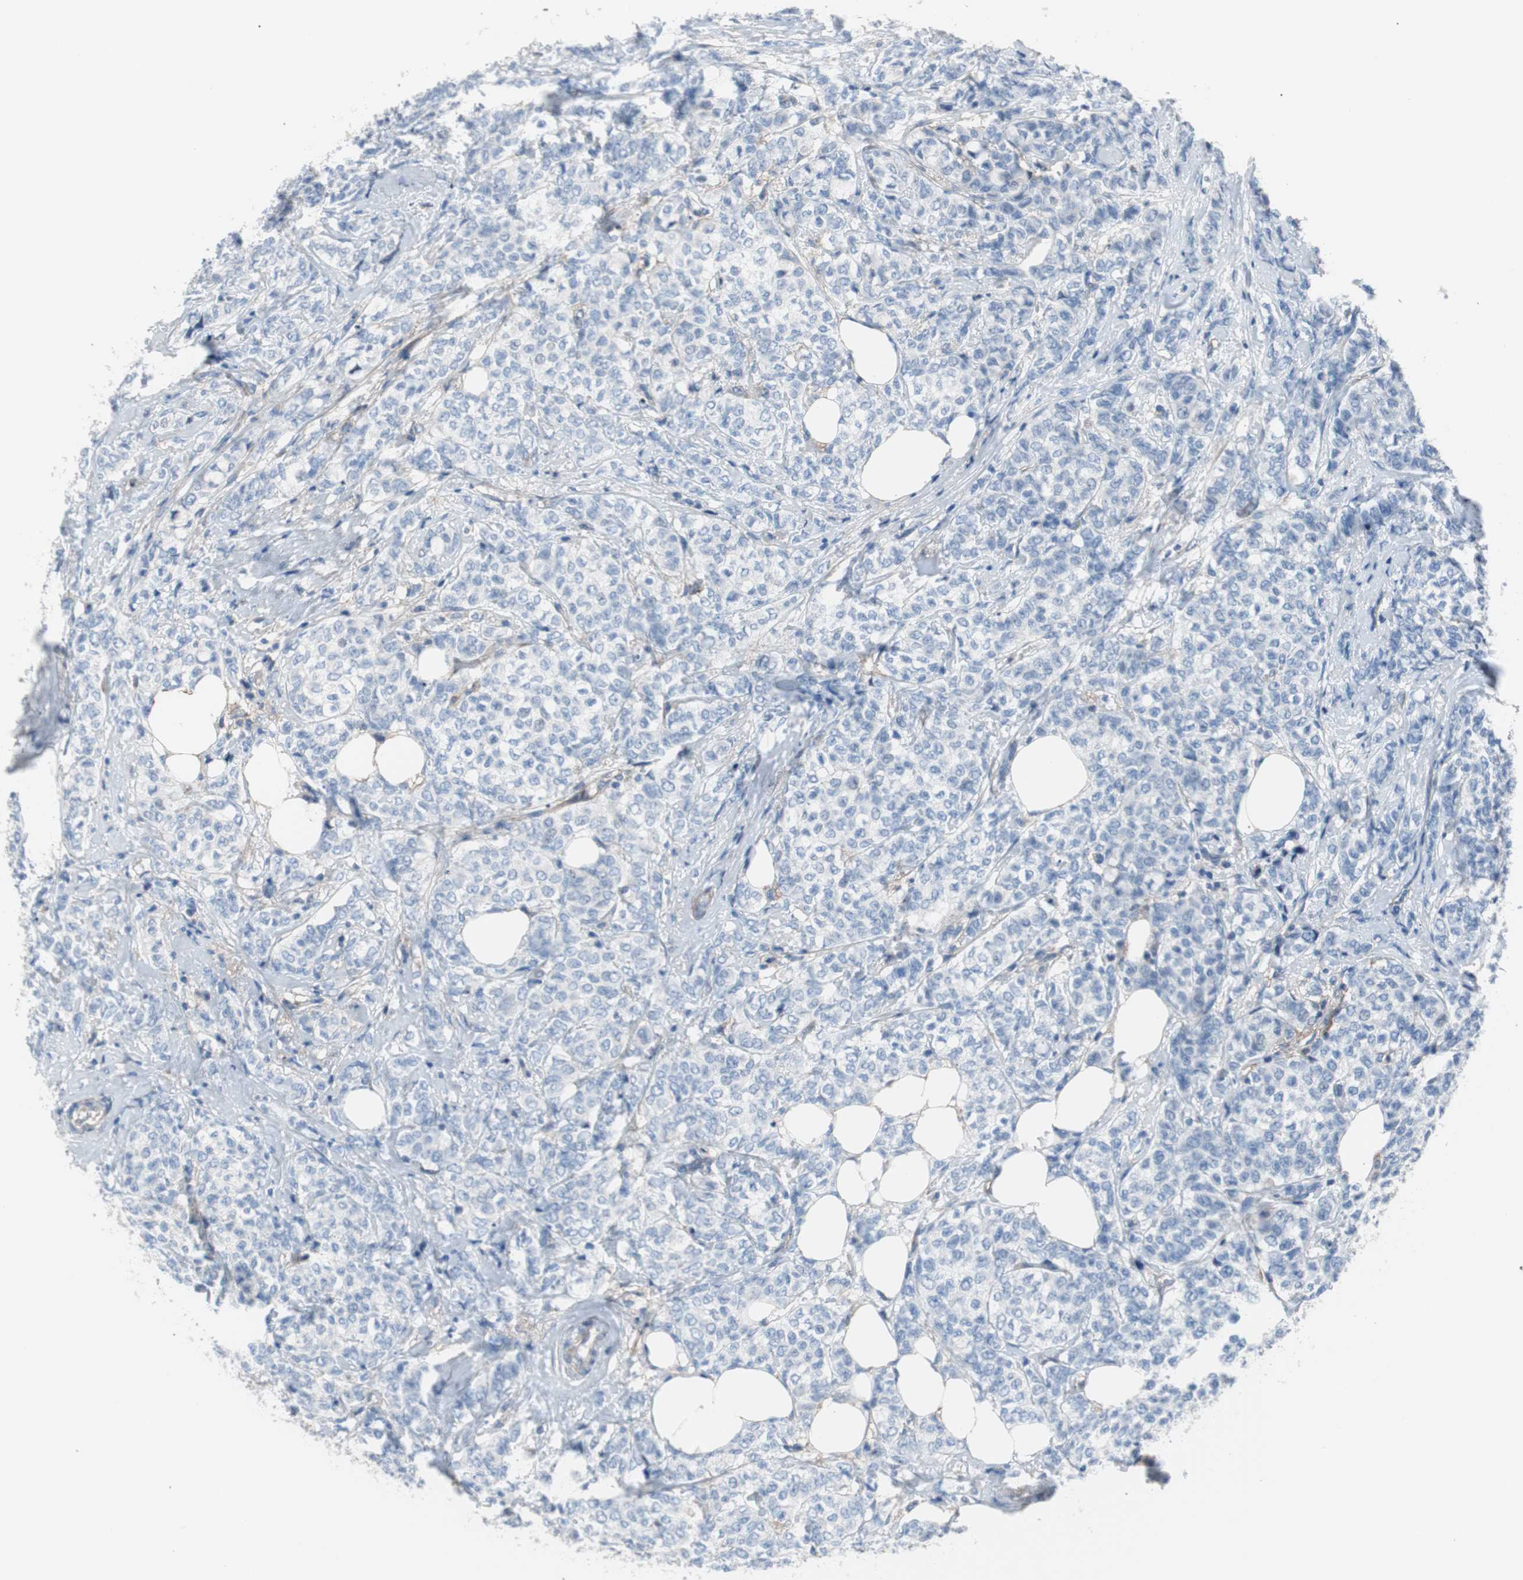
{"staining": {"intensity": "negative", "quantity": "none", "location": "none"}, "tissue": "breast cancer", "cell_type": "Tumor cells", "image_type": "cancer", "snomed": [{"axis": "morphology", "description": "Lobular carcinoma"}, {"axis": "topography", "description": "Breast"}], "caption": "IHC micrograph of human lobular carcinoma (breast) stained for a protein (brown), which reveals no expression in tumor cells.", "gene": "CD81", "patient": {"sex": "female", "age": 60}}